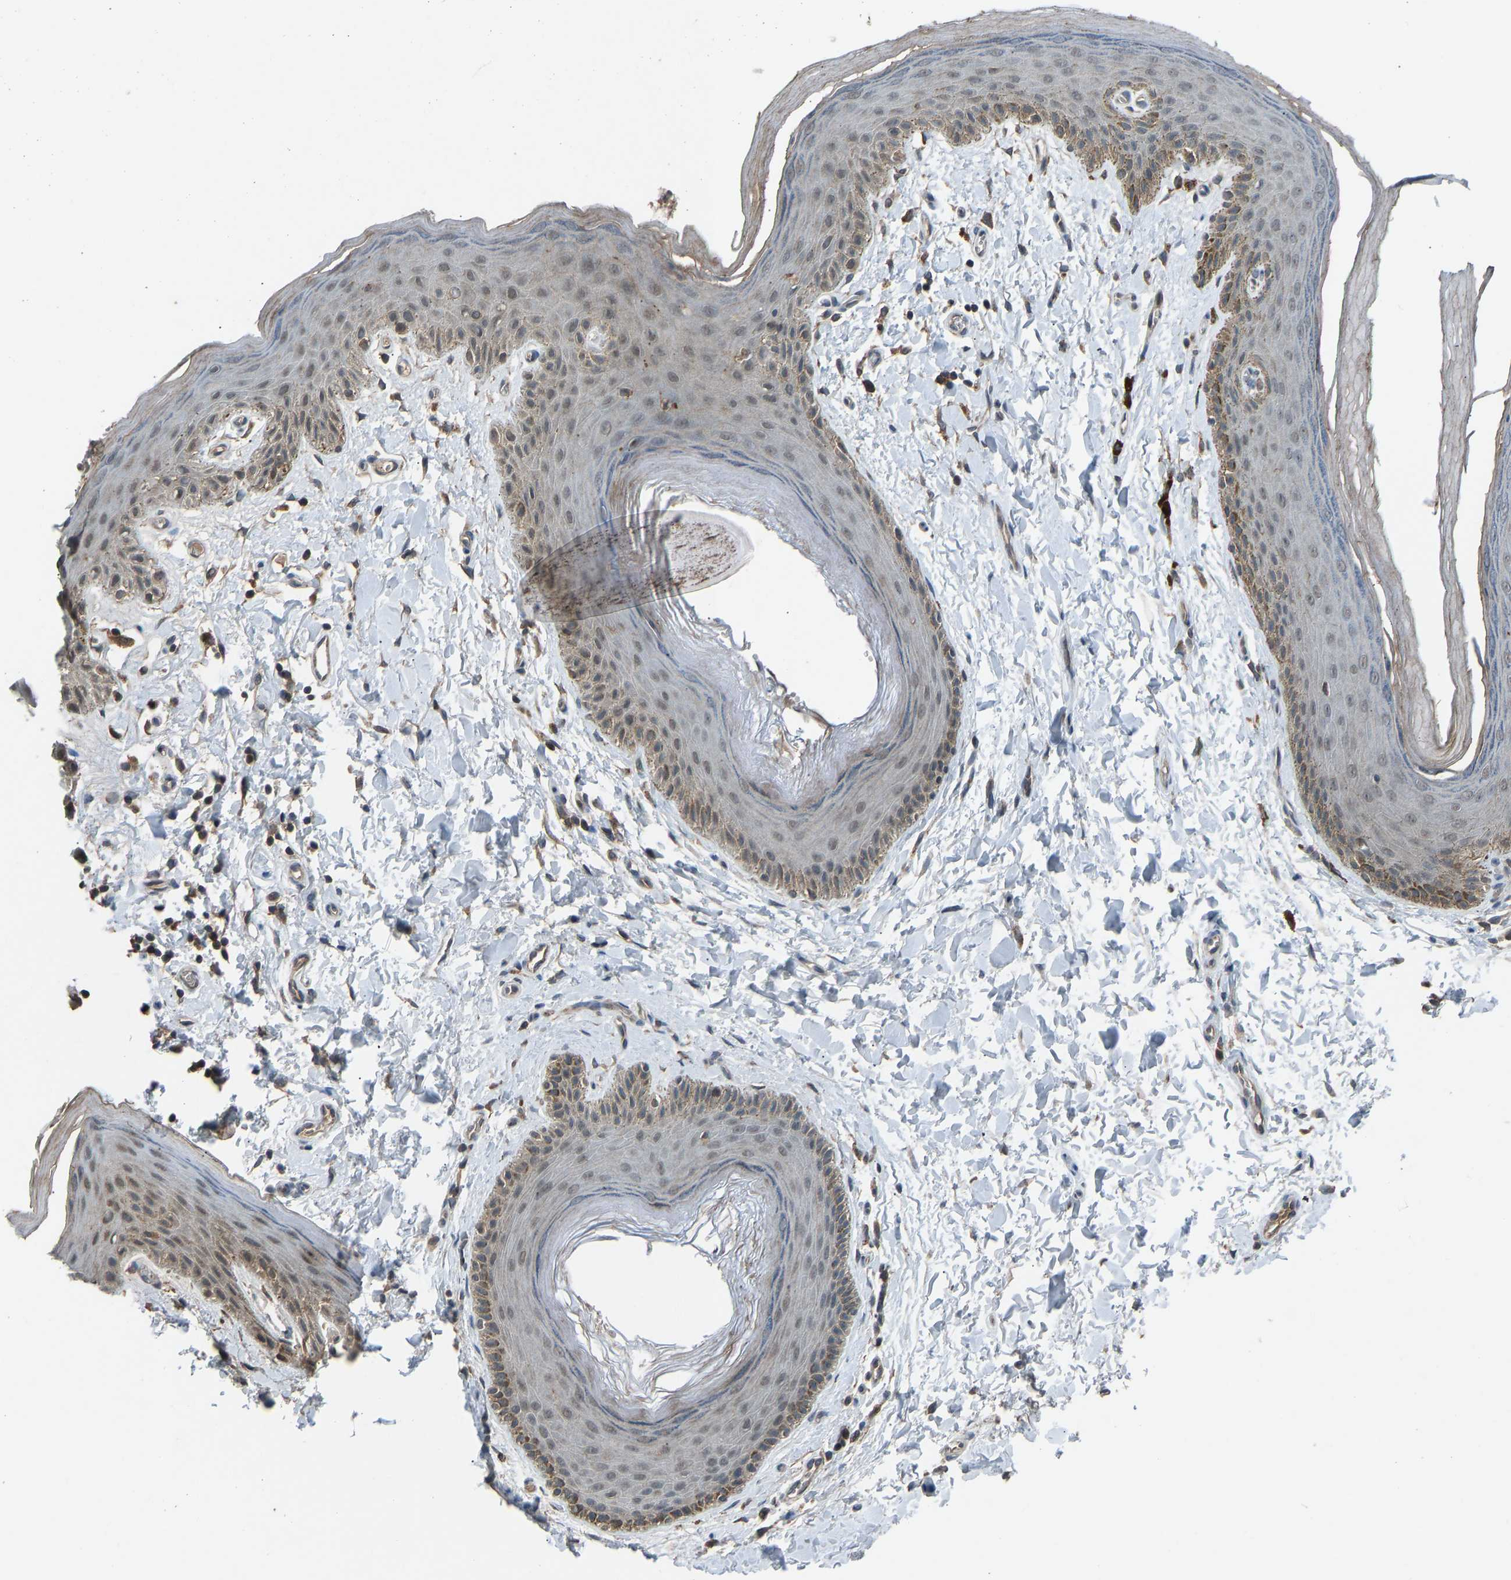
{"staining": {"intensity": "moderate", "quantity": "<25%", "location": "cytoplasmic/membranous"}, "tissue": "skin", "cell_type": "Epidermal cells", "image_type": "normal", "snomed": [{"axis": "morphology", "description": "Normal tissue, NOS"}, {"axis": "topography", "description": "Anal"}], "caption": "Approximately <25% of epidermal cells in normal human skin display moderate cytoplasmic/membranous protein staining as visualized by brown immunohistochemical staining.", "gene": "SLC43A1", "patient": {"sex": "male", "age": 44}}